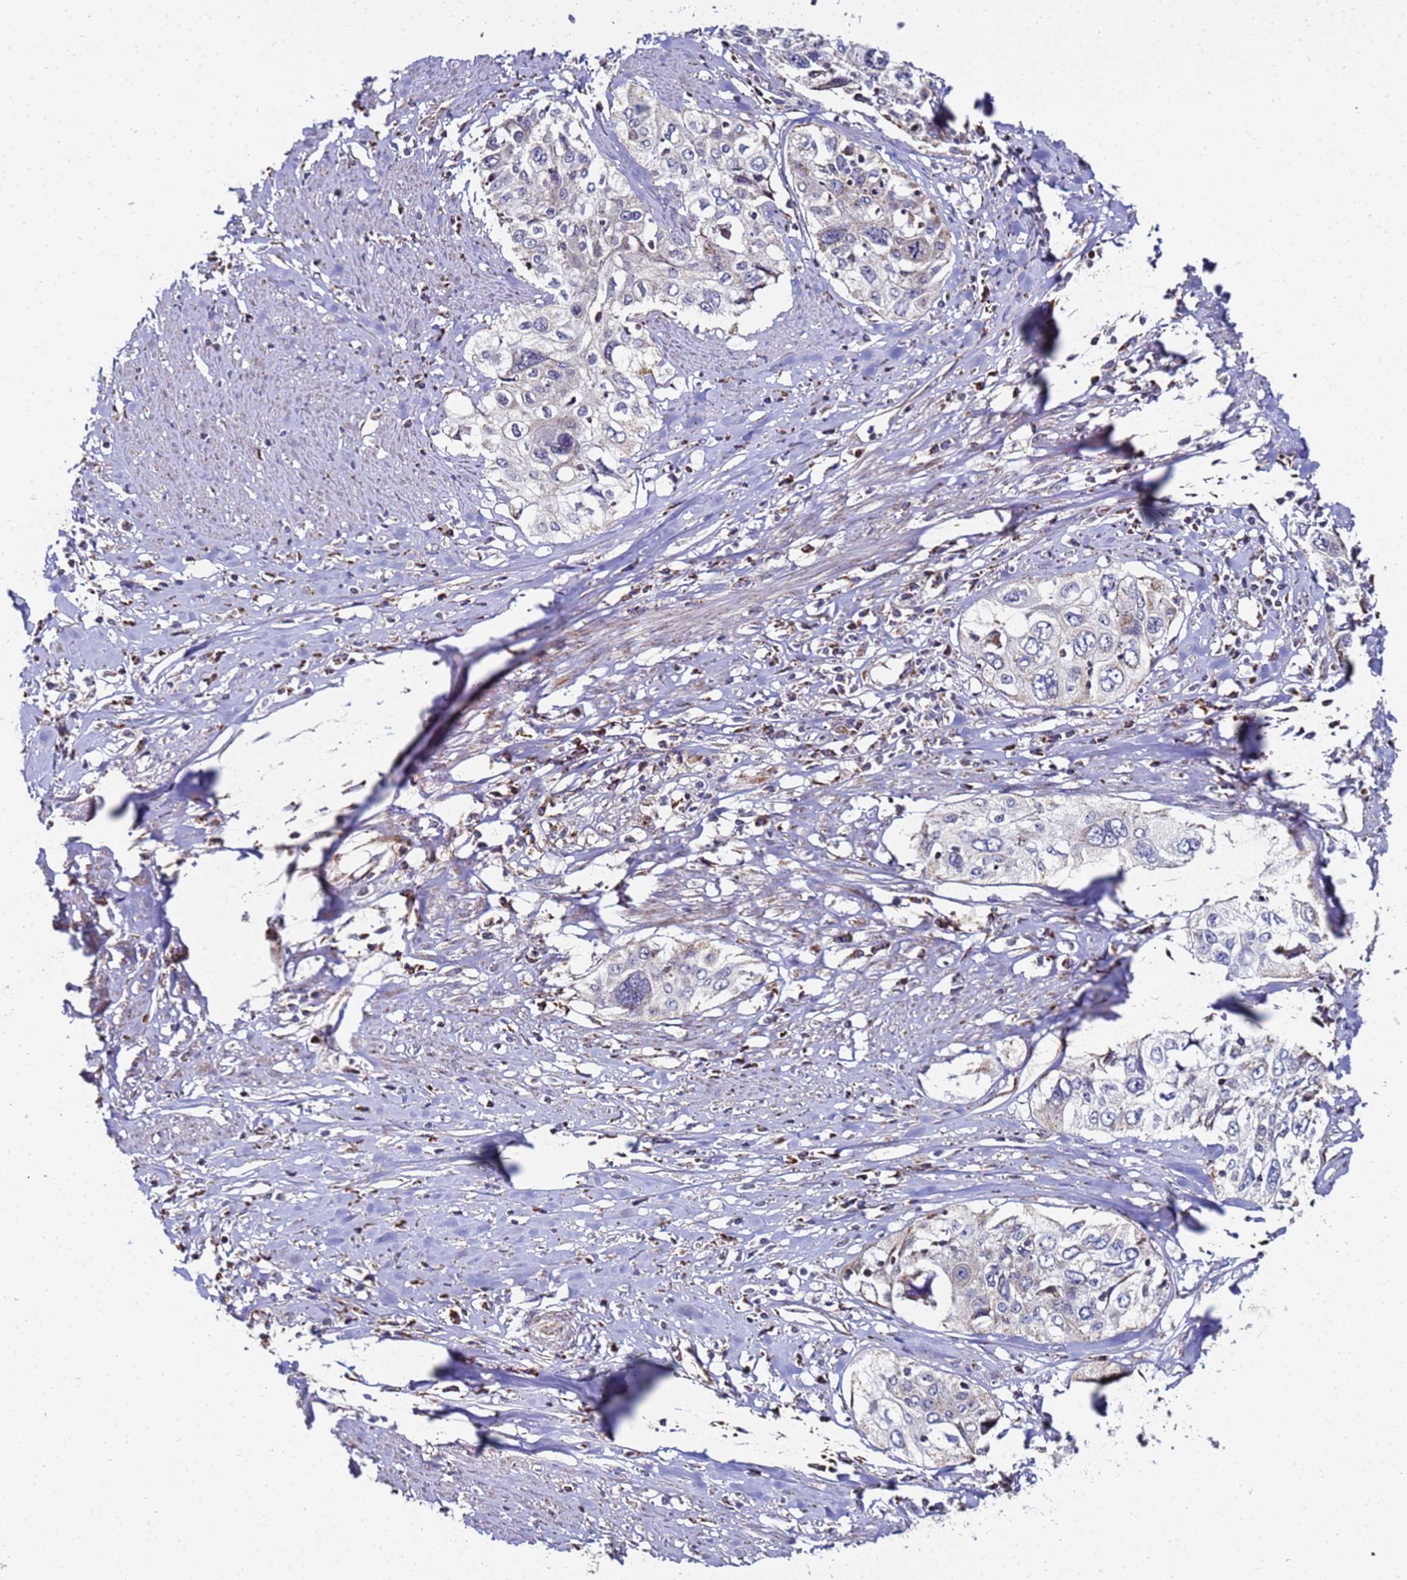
{"staining": {"intensity": "negative", "quantity": "none", "location": "none"}, "tissue": "cervical cancer", "cell_type": "Tumor cells", "image_type": "cancer", "snomed": [{"axis": "morphology", "description": "Squamous cell carcinoma, NOS"}, {"axis": "topography", "description": "Cervix"}], "caption": "Micrograph shows no significant protein expression in tumor cells of cervical cancer. (DAB immunohistochemistry (IHC) with hematoxylin counter stain).", "gene": "MRPS12", "patient": {"sex": "female", "age": 31}}